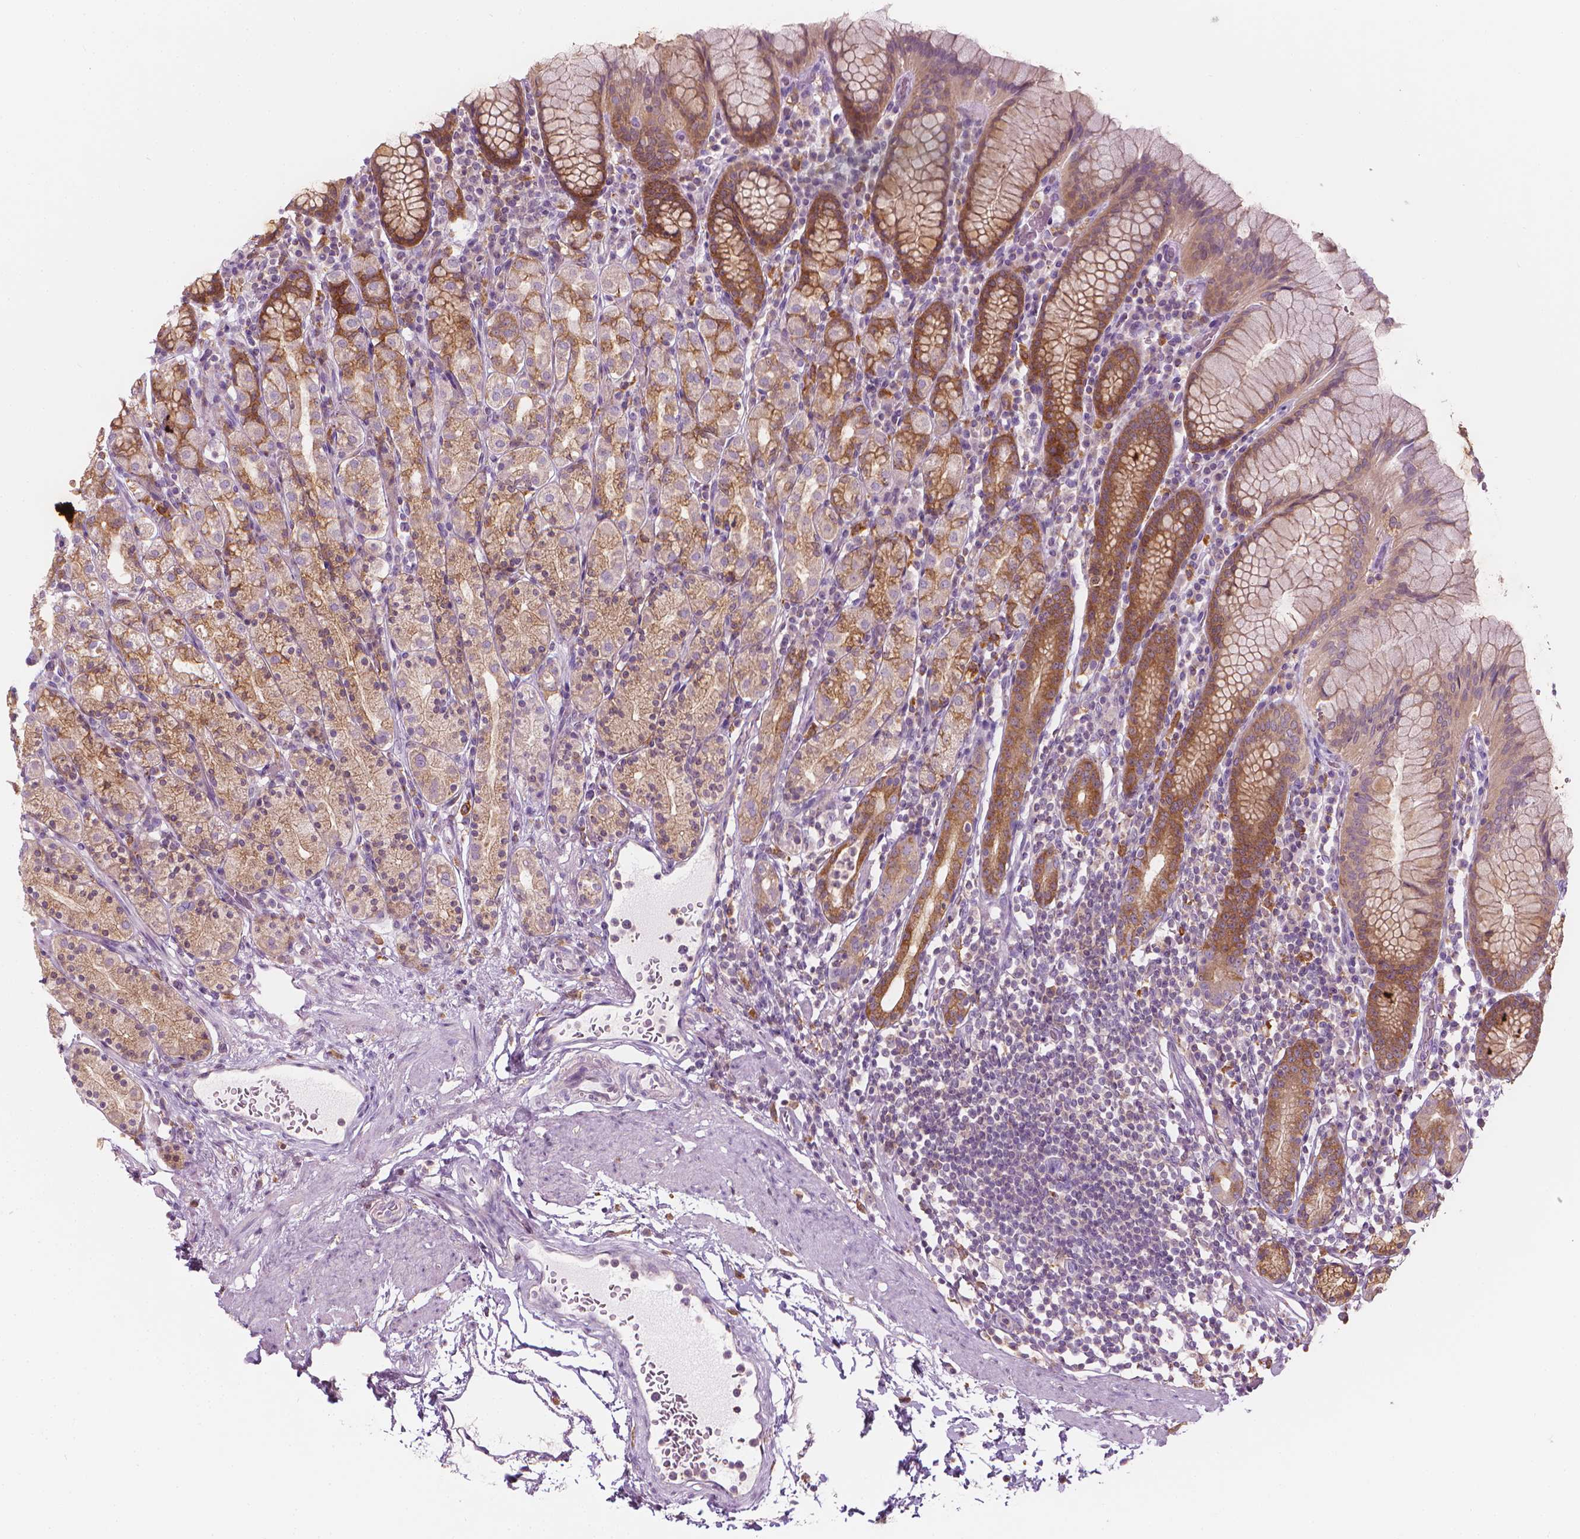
{"staining": {"intensity": "moderate", "quantity": "25%-75%", "location": "cytoplasmic/membranous"}, "tissue": "stomach", "cell_type": "Glandular cells", "image_type": "normal", "snomed": [{"axis": "morphology", "description": "Normal tissue, NOS"}, {"axis": "topography", "description": "Stomach, upper"}, {"axis": "topography", "description": "Stomach"}], "caption": "Approximately 25%-75% of glandular cells in benign stomach show moderate cytoplasmic/membranous protein expression as visualized by brown immunohistochemical staining.", "gene": "SHMT1", "patient": {"sex": "male", "age": 62}}